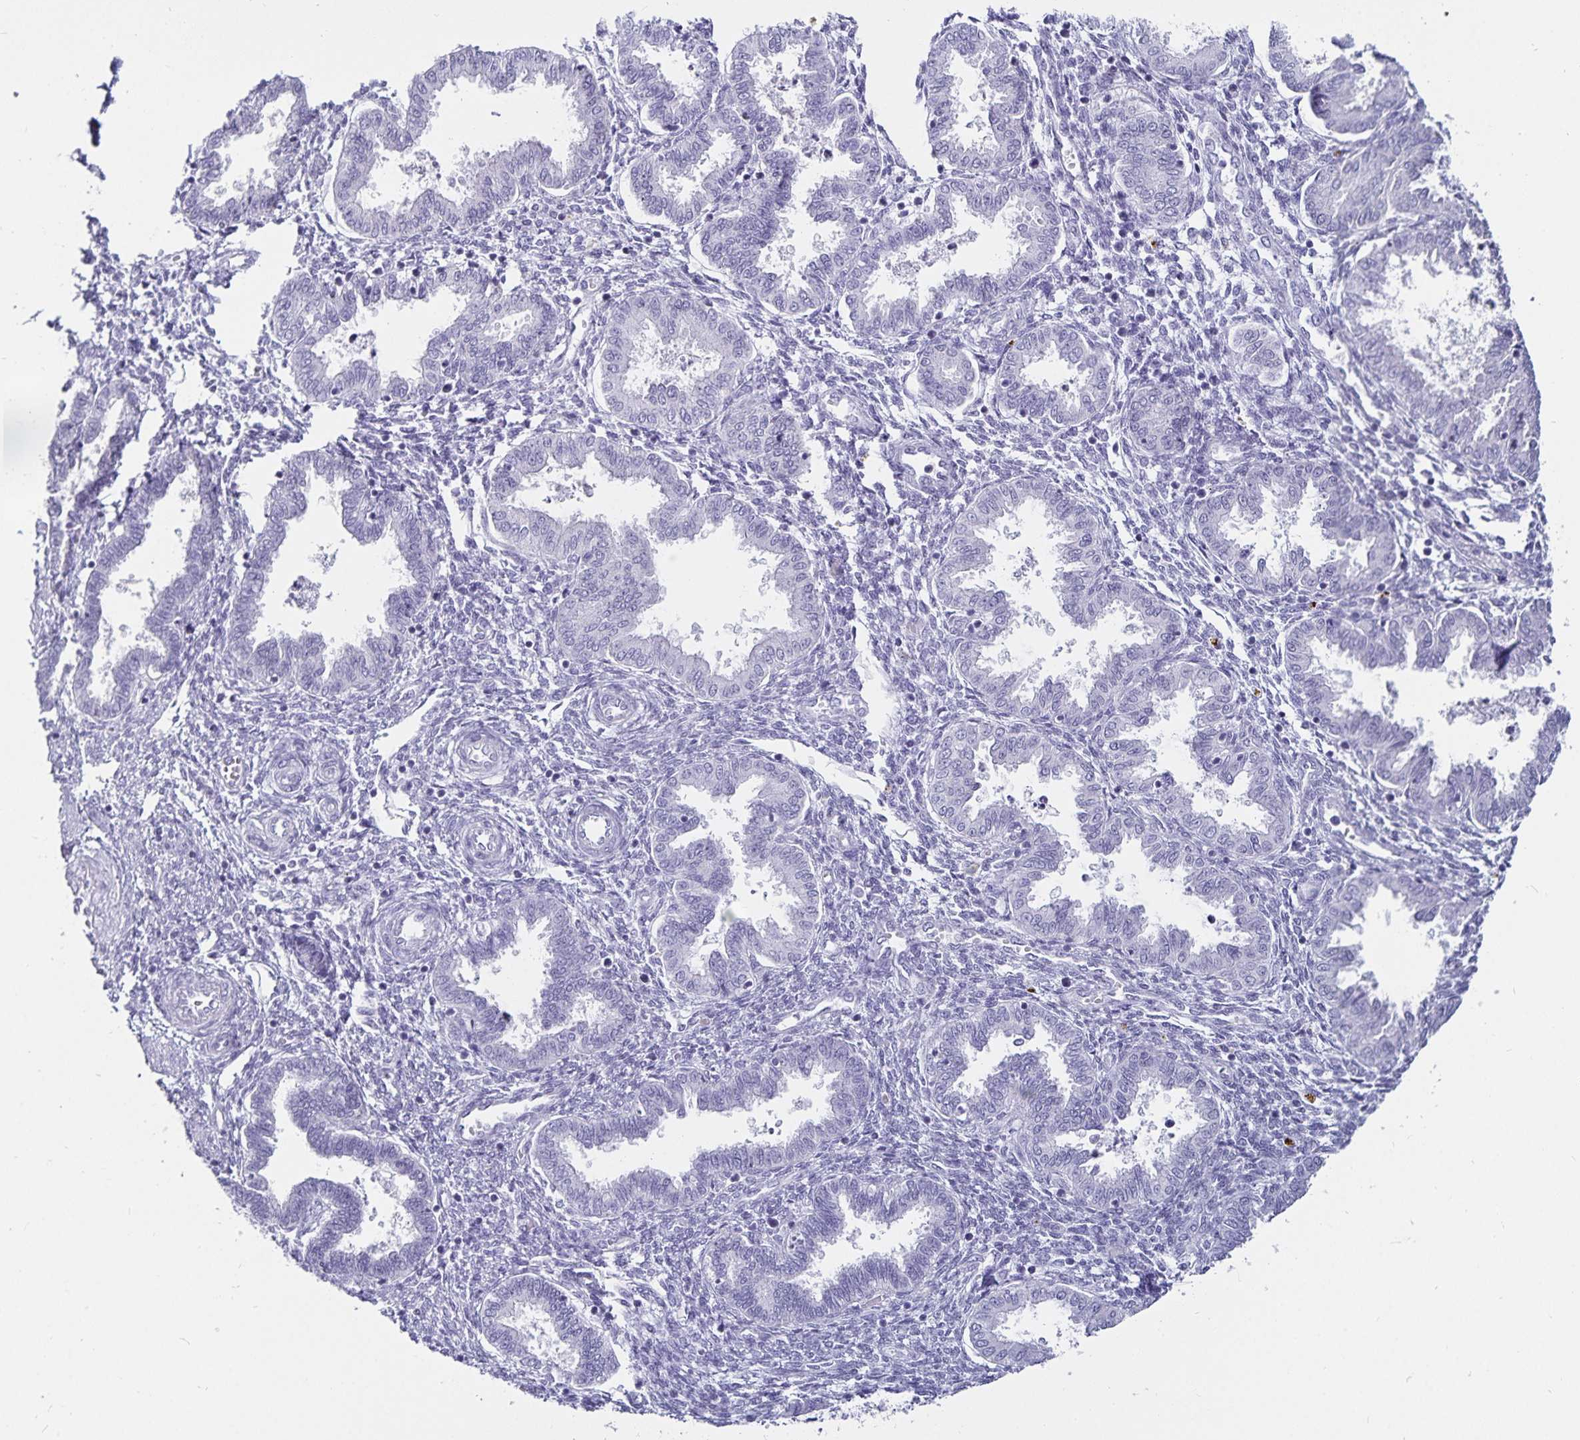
{"staining": {"intensity": "negative", "quantity": "none", "location": "none"}, "tissue": "endometrium", "cell_type": "Cells in endometrial stroma", "image_type": "normal", "snomed": [{"axis": "morphology", "description": "Normal tissue, NOS"}, {"axis": "topography", "description": "Endometrium"}], "caption": "The immunohistochemistry histopathology image has no significant staining in cells in endometrial stroma of endometrium.", "gene": "DEFA6", "patient": {"sex": "female", "age": 33}}